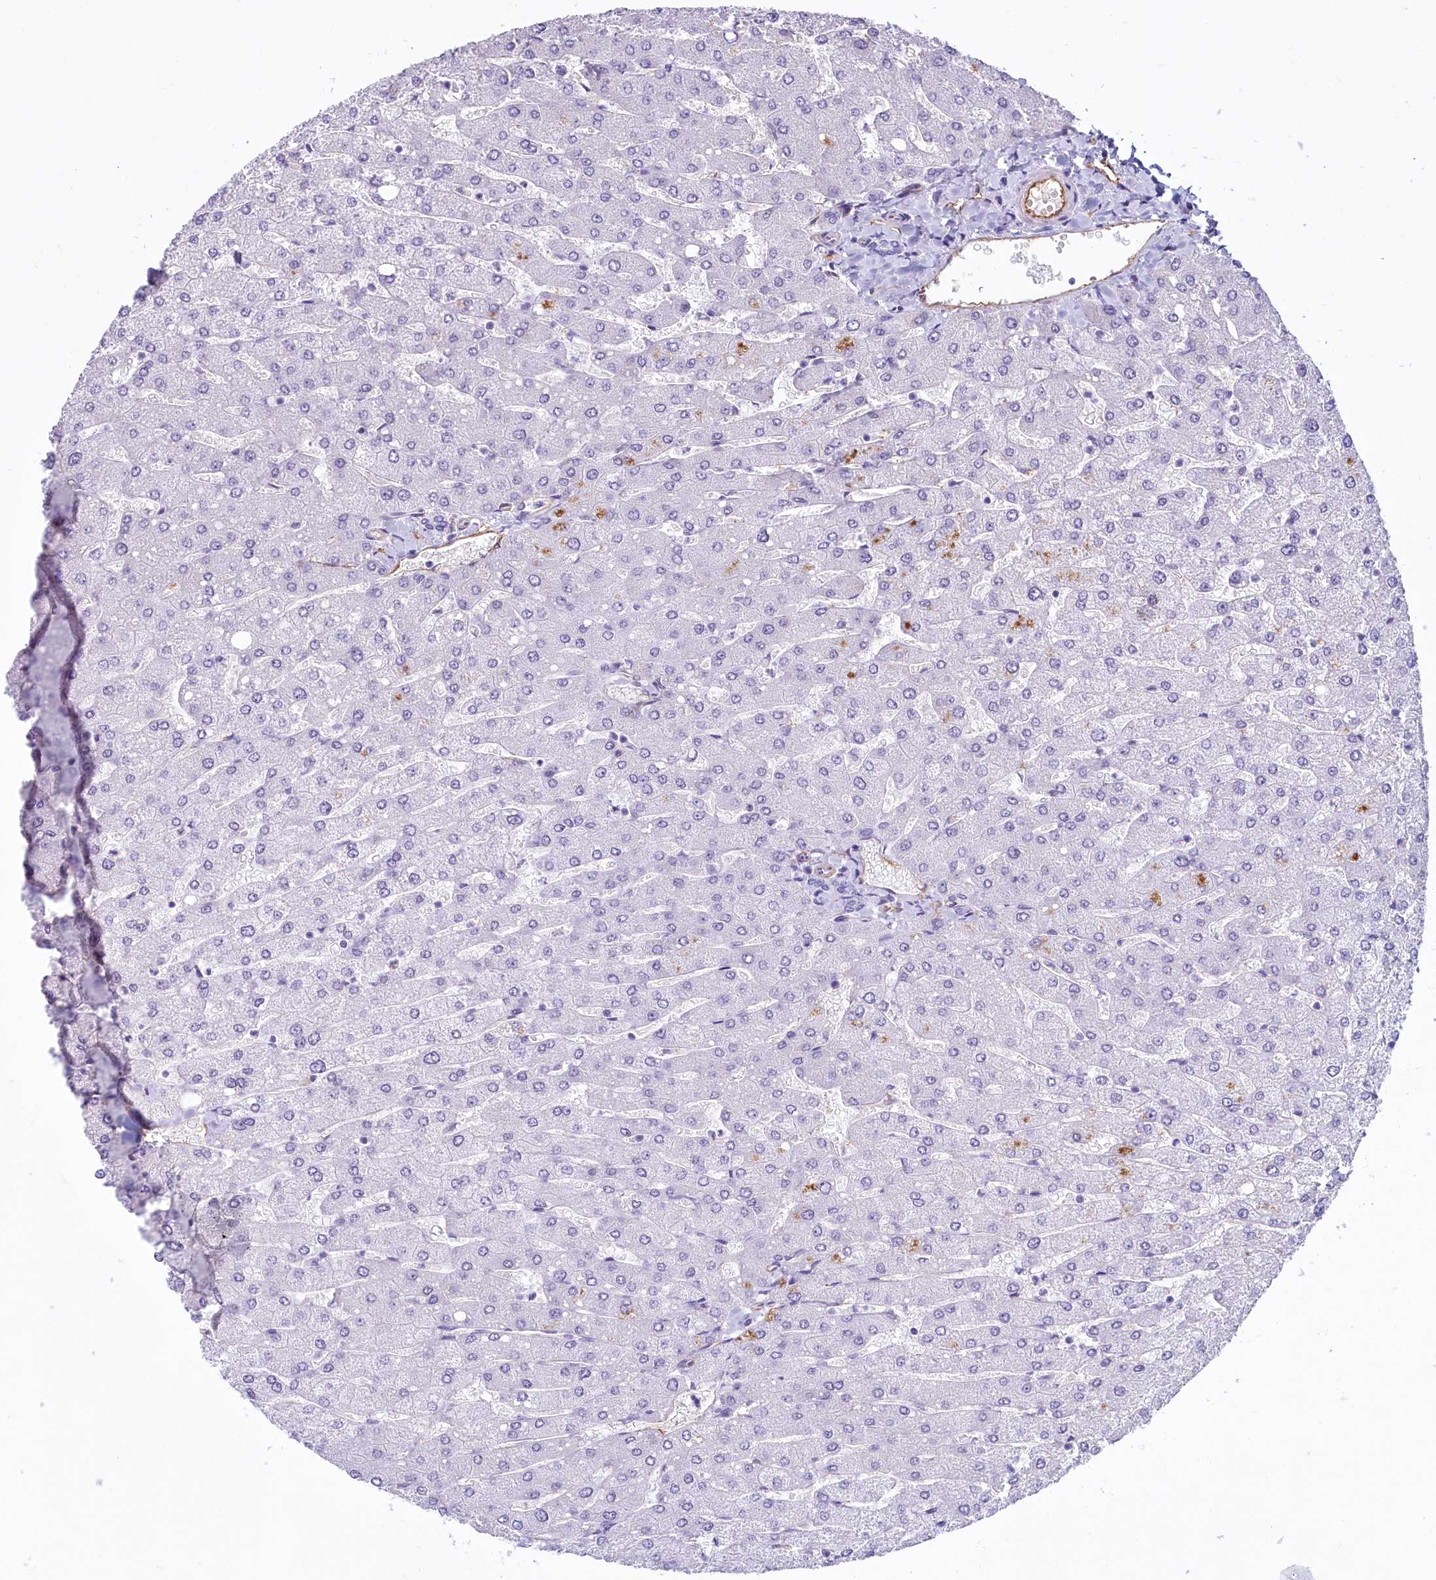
{"staining": {"intensity": "negative", "quantity": "none", "location": "none"}, "tissue": "liver", "cell_type": "Cholangiocytes", "image_type": "normal", "snomed": [{"axis": "morphology", "description": "Normal tissue, NOS"}, {"axis": "topography", "description": "Liver"}], "caption": "A high-resolution micrograph shows IHC staining of unremarkable liver, which reveals no significant staining in cholangiocytes. (DAB (3,3'-diaminobenzidine) immunohistochemistry visualized using brightfield microscopy, high magnification).", "gene": "PROCR", "patient": {"sex": "male", "age": 55}}